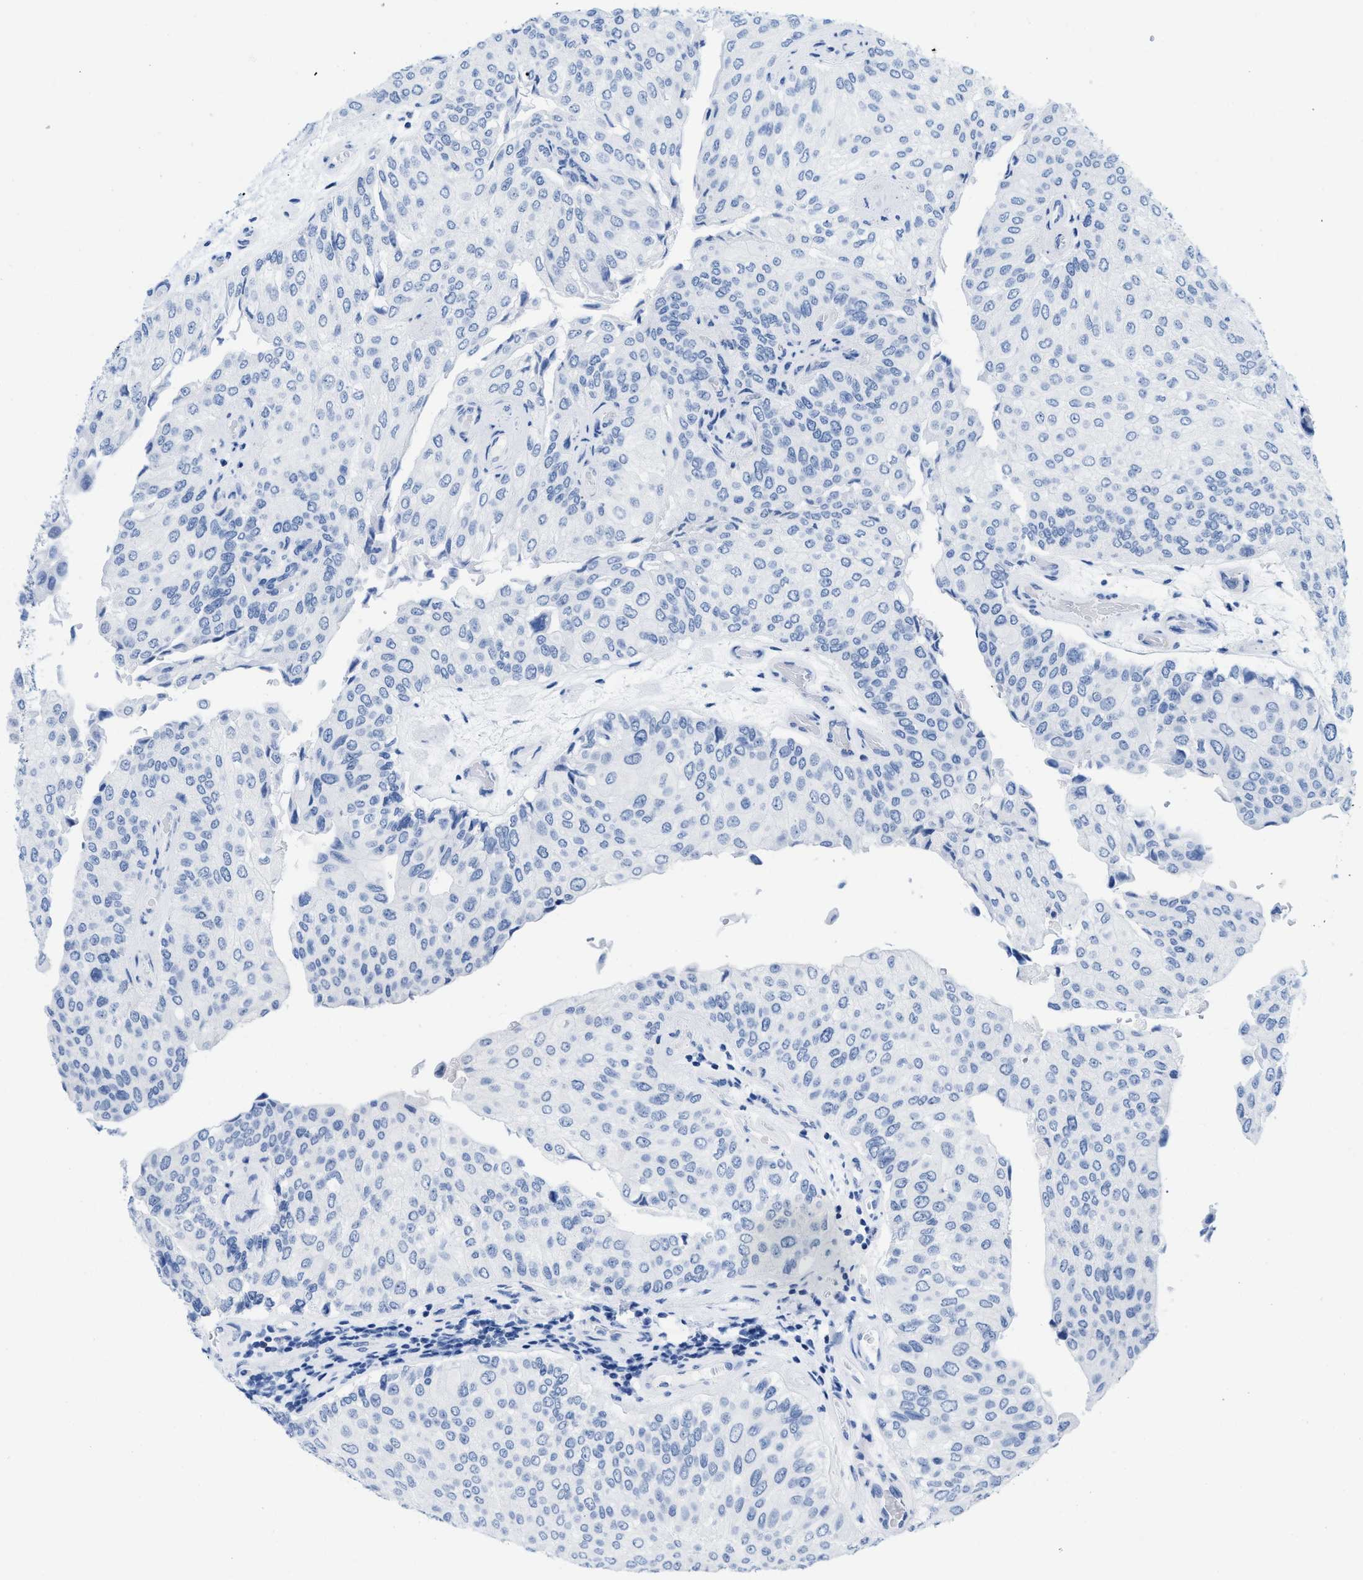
{"staining": {"intensity": "negative", "quantity": "none", "location": "none"}, "tissue": "urothelial cancer", "cell_type": "Tumor cells", "image_type": "cancer", "snomed": [{"axis": "morphology", "description": "Urothelial carcinoma, High grade"}, {"axis": "topography", "description": "Kidney"}, {"axis": "topography", "description": "Urinary bladder"}], "caption": "High magnification brightfield microscopy of urothelial cancer stained with DAB (brown) and counterstained with hematoxylin (blue): tumor cells show no significant expression.", "gene": "CR1", "patient": {"sex": "male", "age": 77}}